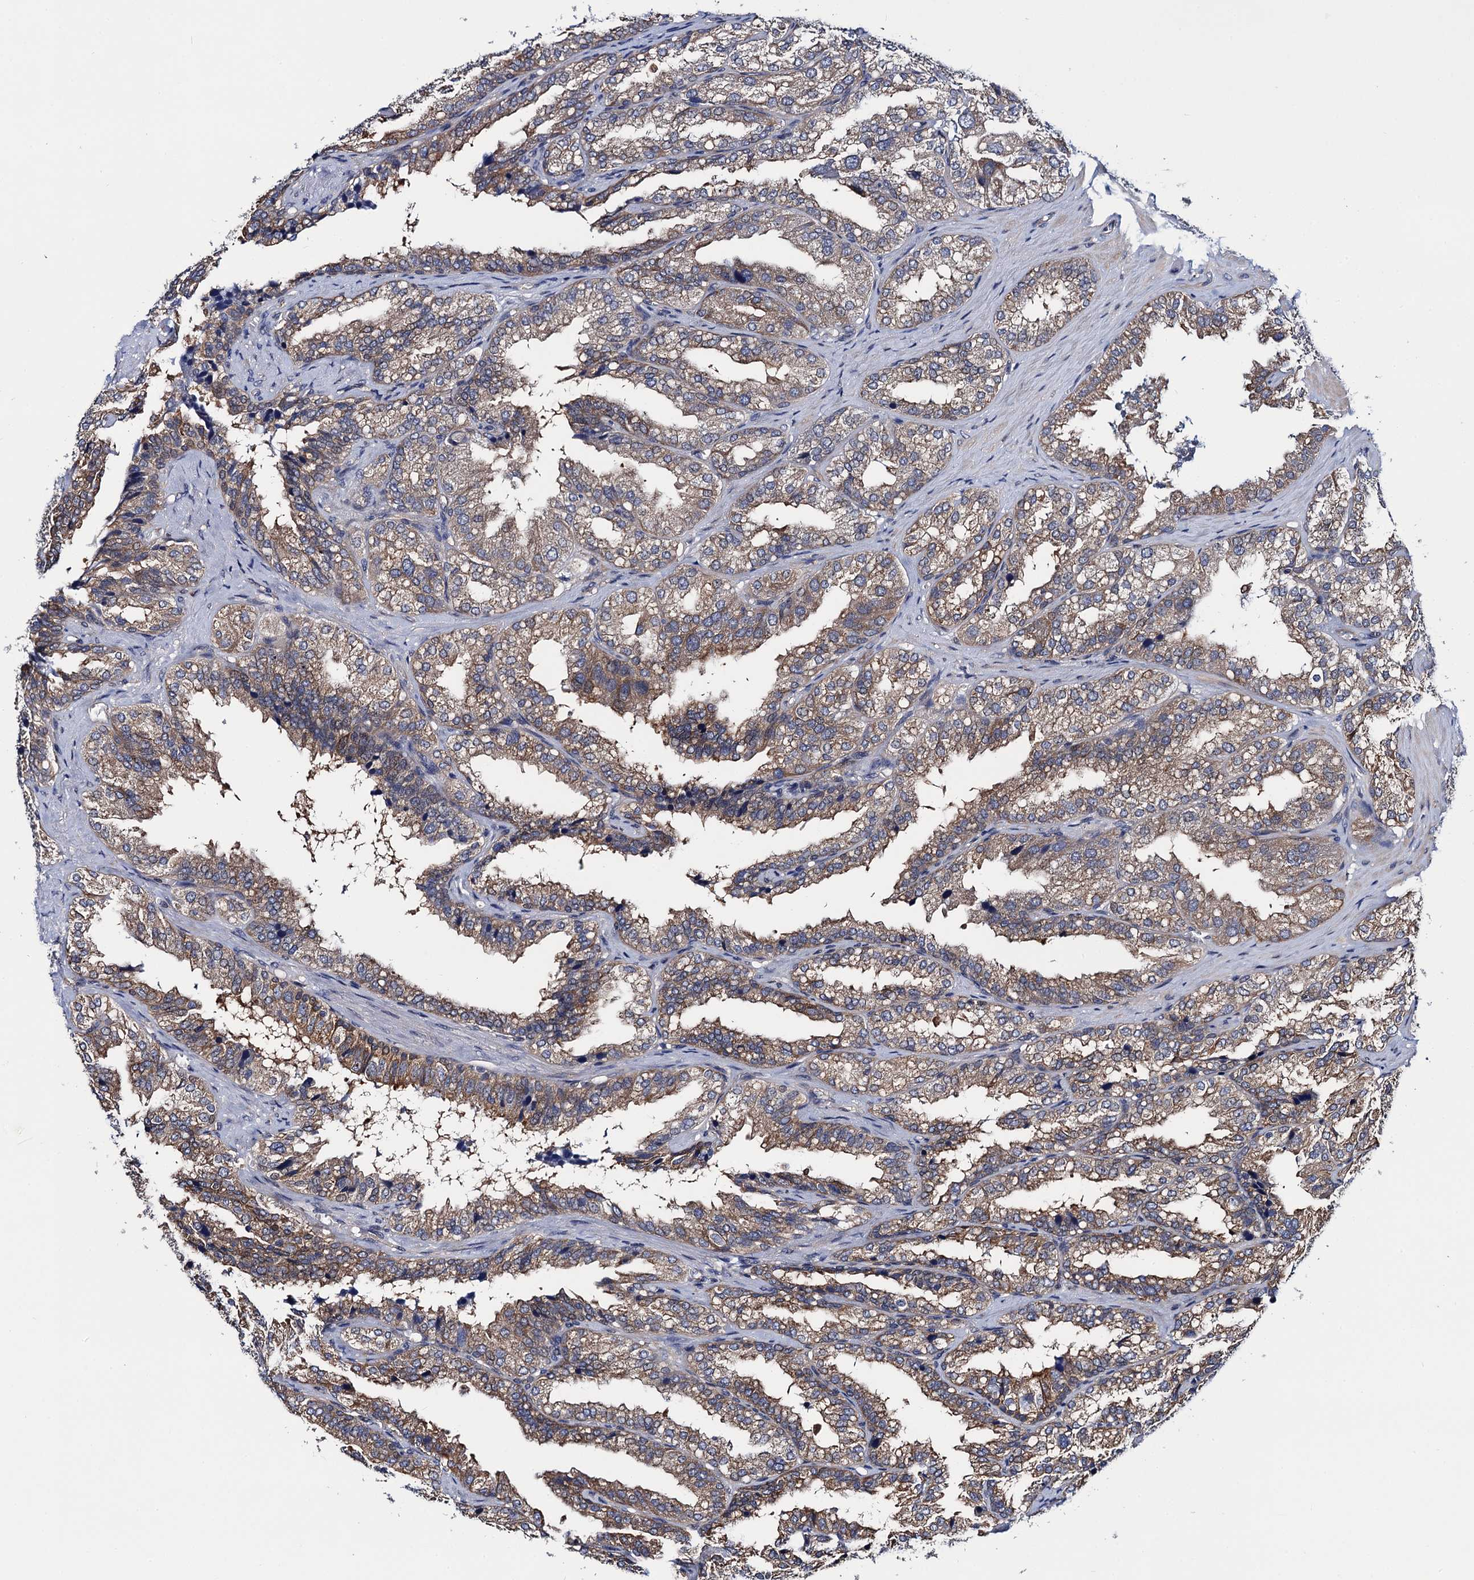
{"staining": {"intensity": "moderate", "quantity": ">75%", "location": "cytoplasmic/membranous"}, "tissue": "seminal vesicle", "cell_type": "Glandular cells", "image_type": "normal", "snomed": [{"axis": "morphology", "description": "Normal tissue, NOS"}, {"axis": "topography", "description": "Prostate"}, {"axis": "topography", "description": "Seminal veicle"}], "caption": "IHC photomicrograph of benign seminal vesicle stained for a protein (brown), which reveals medium levels of moderate cytoplasmic/membranous positivity in about >75% of glandular cells.", "gene": "PGLS", "patient": {"sex": "male", "age": 51}}